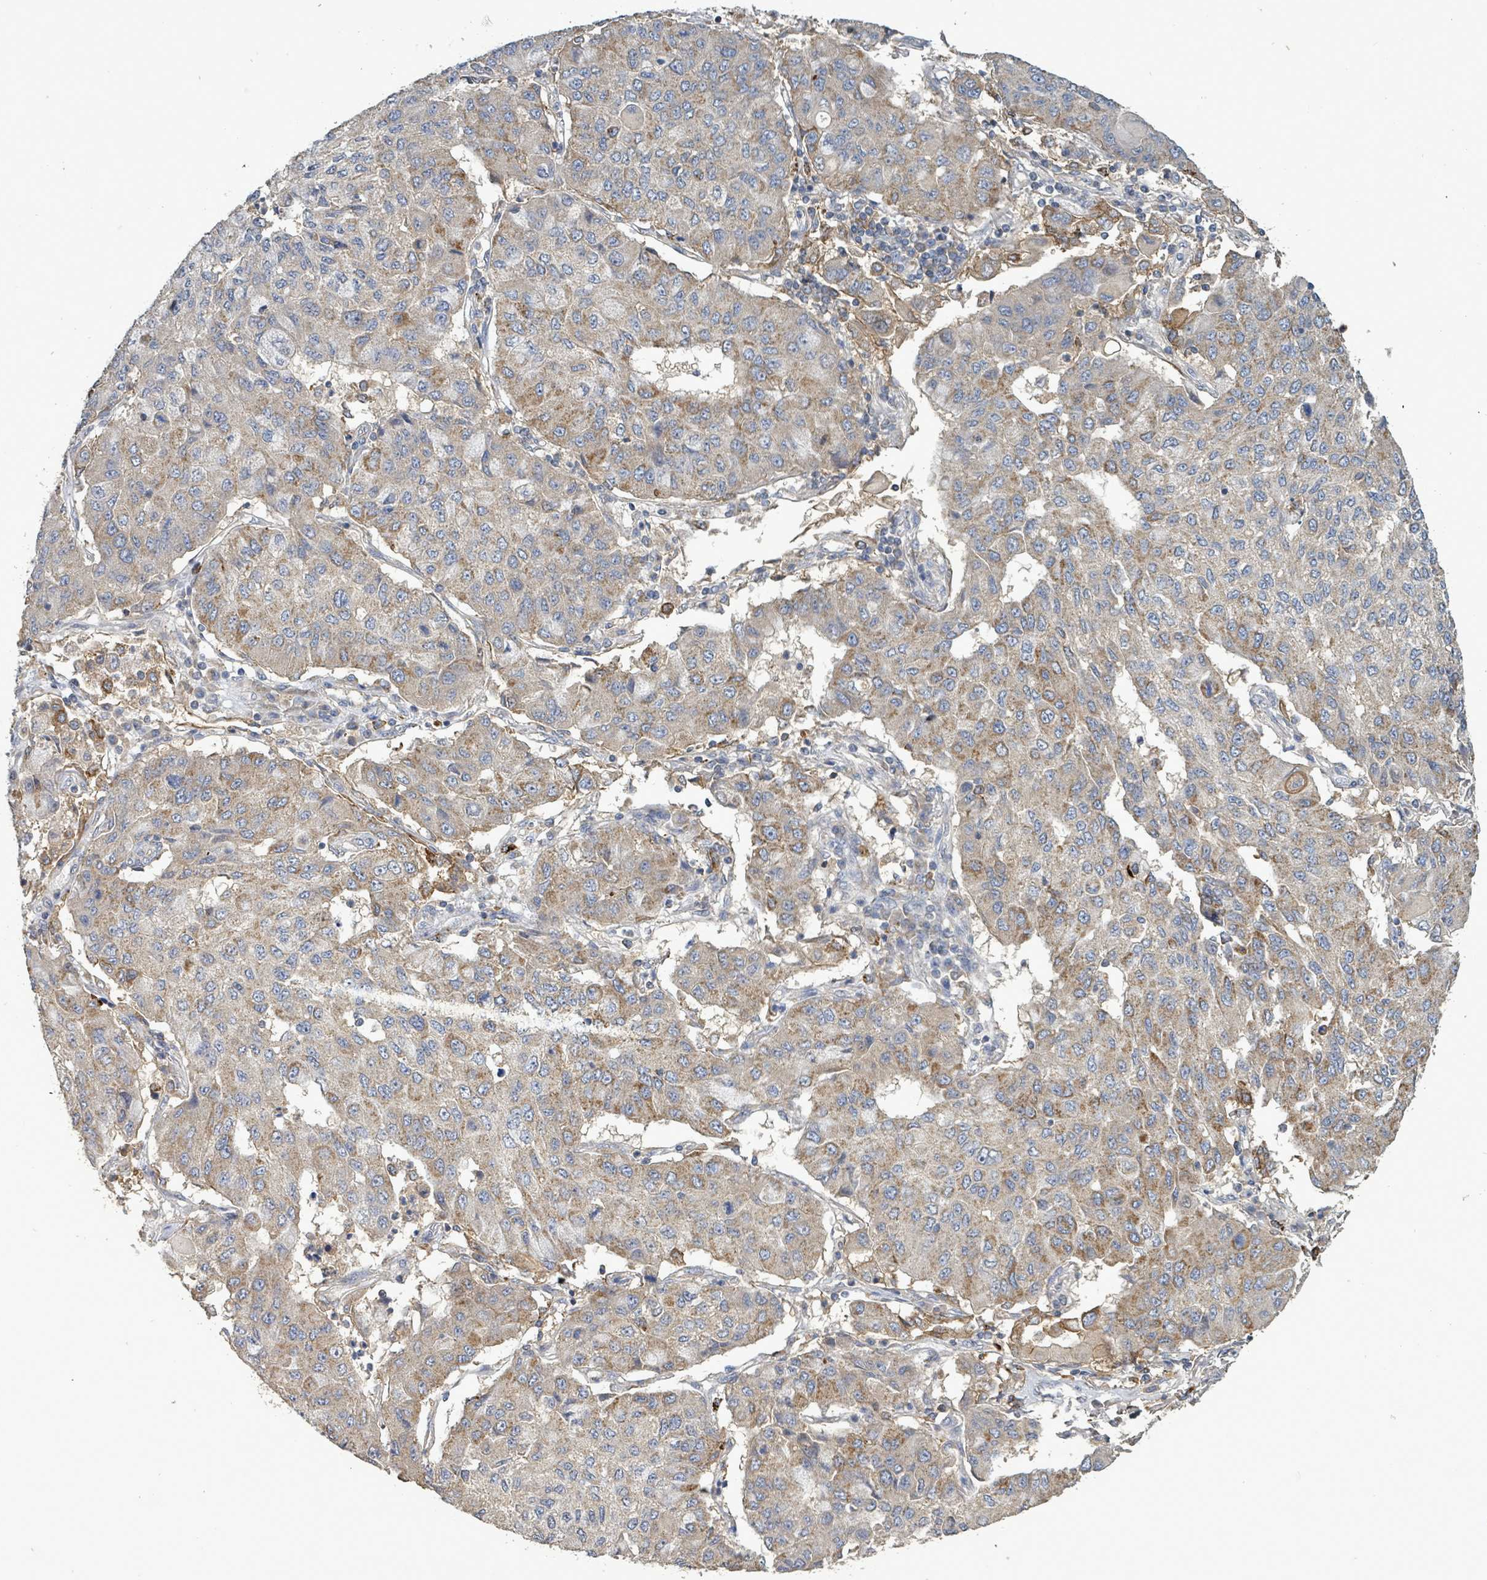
{"staining": {"intensity": "moderate", "quantity": "25%-75%", "location": "cytoplasmic/membranous"}, "tissue": "lung cancer", "cell_type": "Tumor cells", "image_type": "cancer", "snomed": [{"axis": "morphology", "description": "Squamous cell carcinoma, NOS"}, {"axis": "topography", "description": "Lung"}], "caption": "Immunohistochemistry (DAB) staining of lung cancer (squamous cell carcinoma) displays moderate cytoplasmic/membranous protein positivity in about 25%-75% of tumor cells.", "gene": "PLAAT1", "patient": {"sex": "male", "age": 74}}